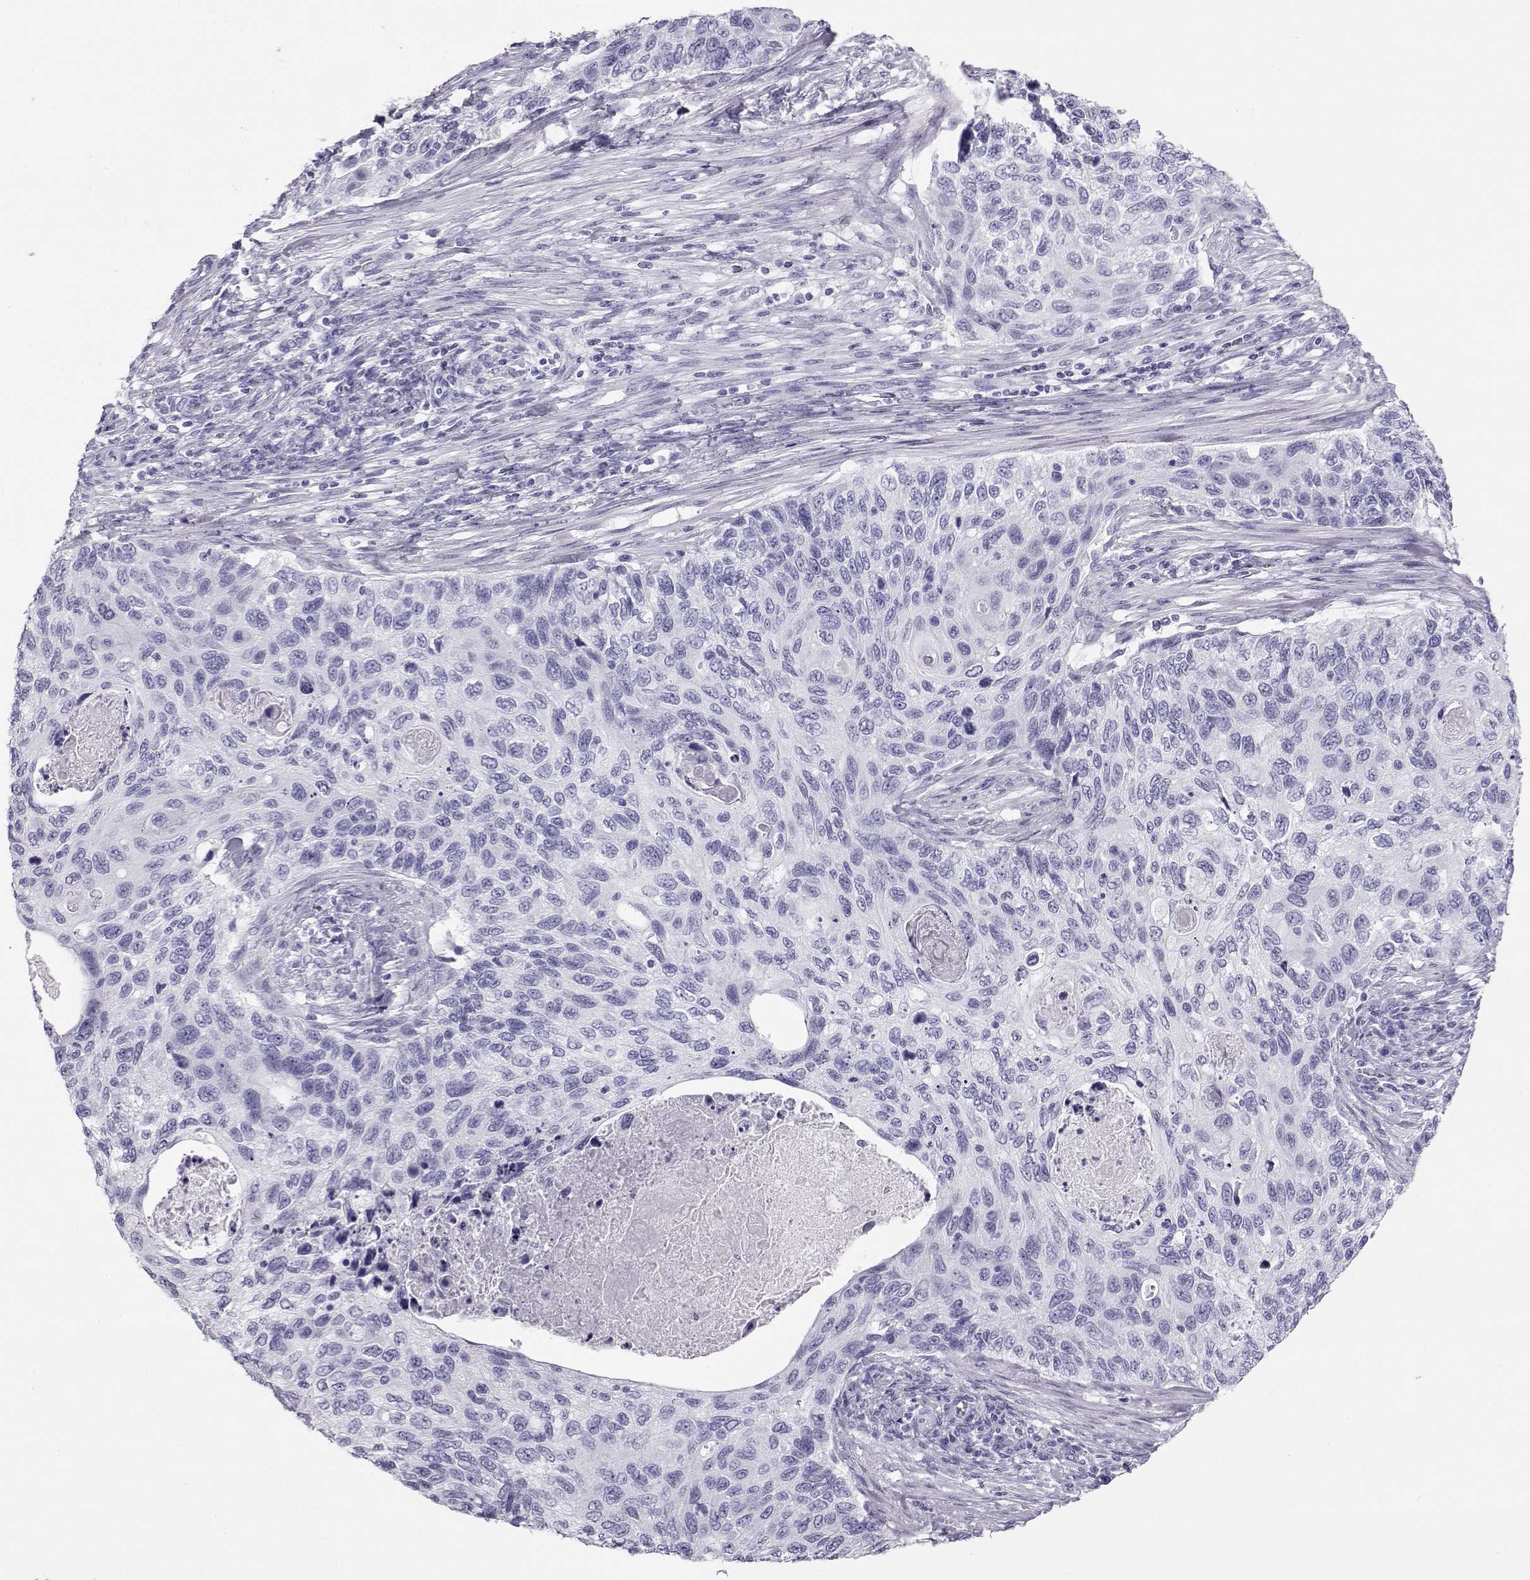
{"staining": {"intensity": "negative", "quantity": "none", "location": "none"}, "tissue": "cervical cancer", "cell_type": "Tumor cells", "image_type": "cancer", "snomed": [{"axis": "morphology", "description": "Squamous cell carcinoma, NOS"}, {"axis": "topography", "description": "Cervix"}], "caption": "This photomicrograph is of cervical cancer (squamous cell carcinoma) stained with immunohistochemistry to label a protein in brown with the nuclei are counter-stained blue. There is no expression in tumor cells.", "gene": "RD3", "patient": {"sex": "female", "age": 70}}